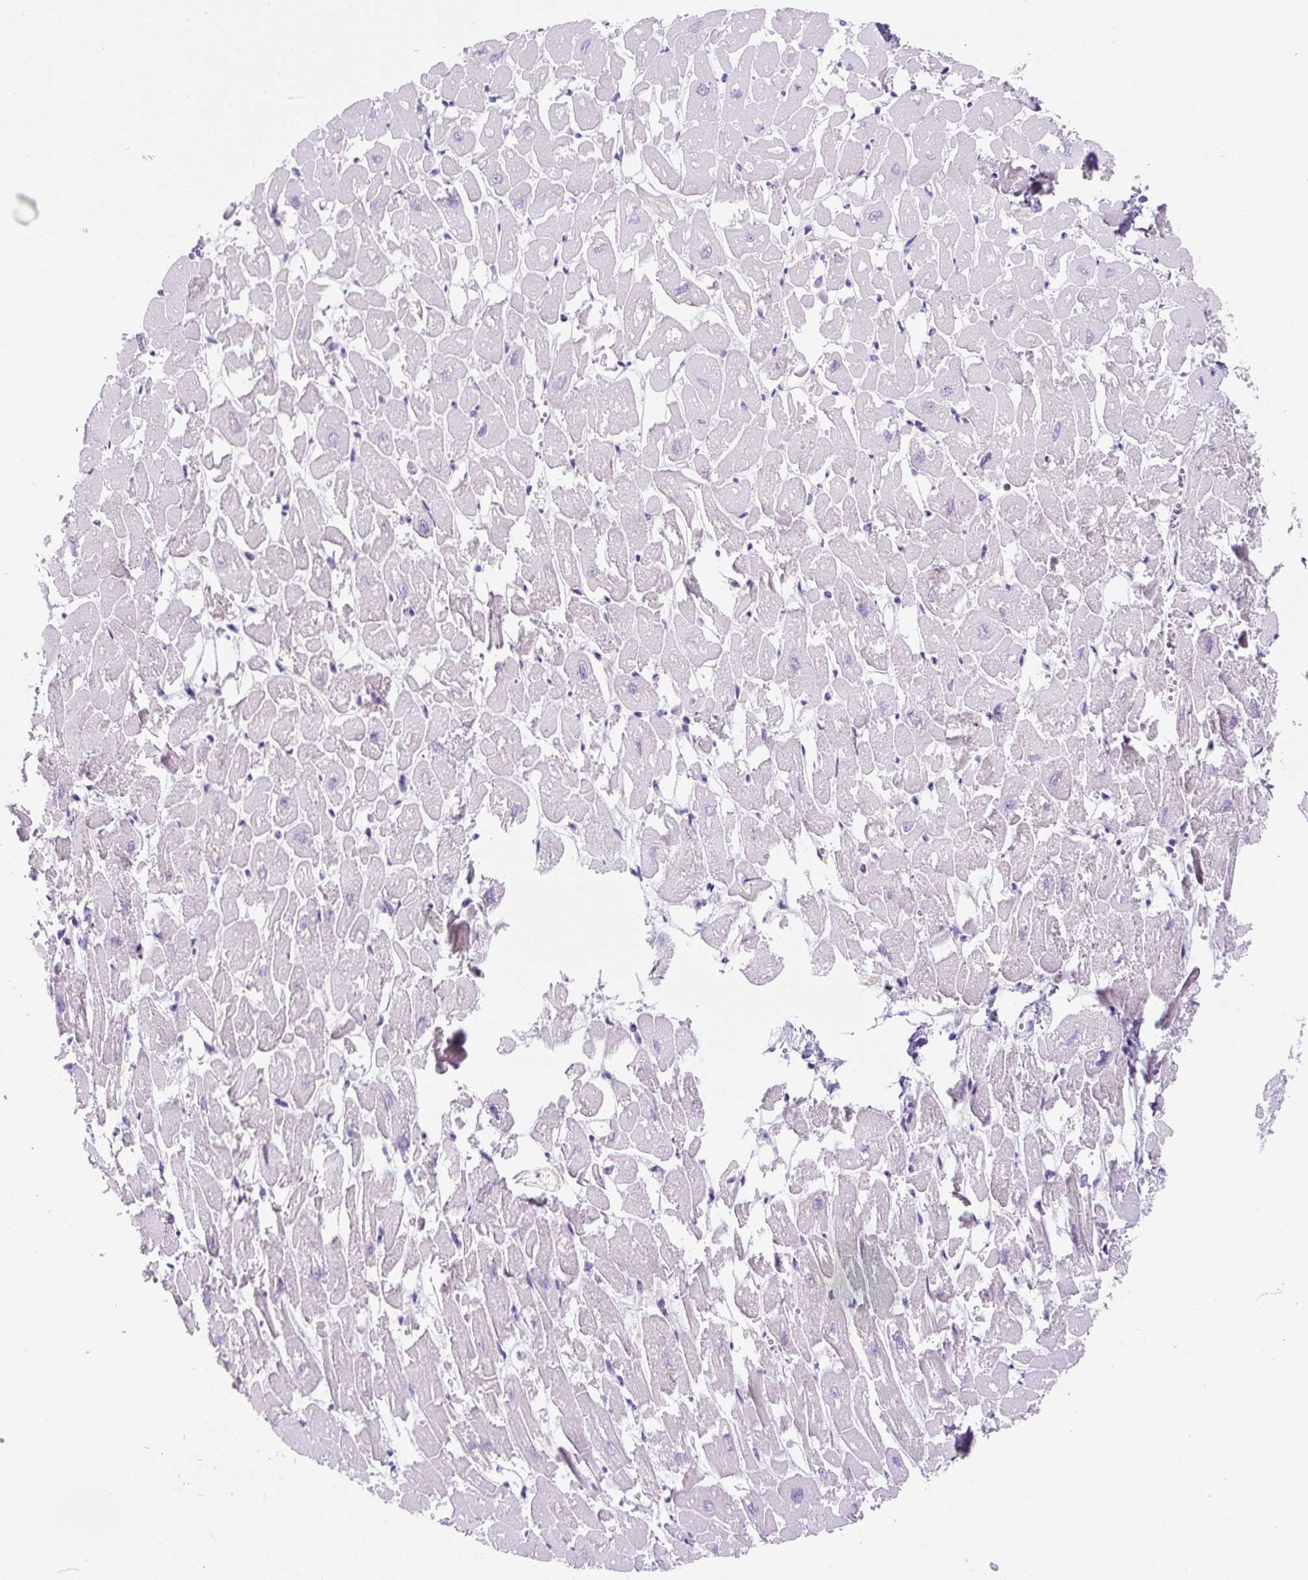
{"staining": {"intensity": "negative", "quantity": "none", "location": "none"}, "tissue": "heart muscle", "cell_type": "Cardiomyocytes", "image_type": "normal", "snomed": [{"axis": "morphology", "description": "Normal tissue, NOS"}, {"axis": "topography", "description": "Heart"}], "caption": "Immunohistochemistry (IHC) photomicrograph of benign human heart muscle stained for a protein (brown), which shows no positivity in cardiomyocytes. (DAB (3,3'-diaminobenzidine) IHC with hematoxylin counter stain).", "gene": "ASB4", "patient": {"sex": "male", "age": 54}}